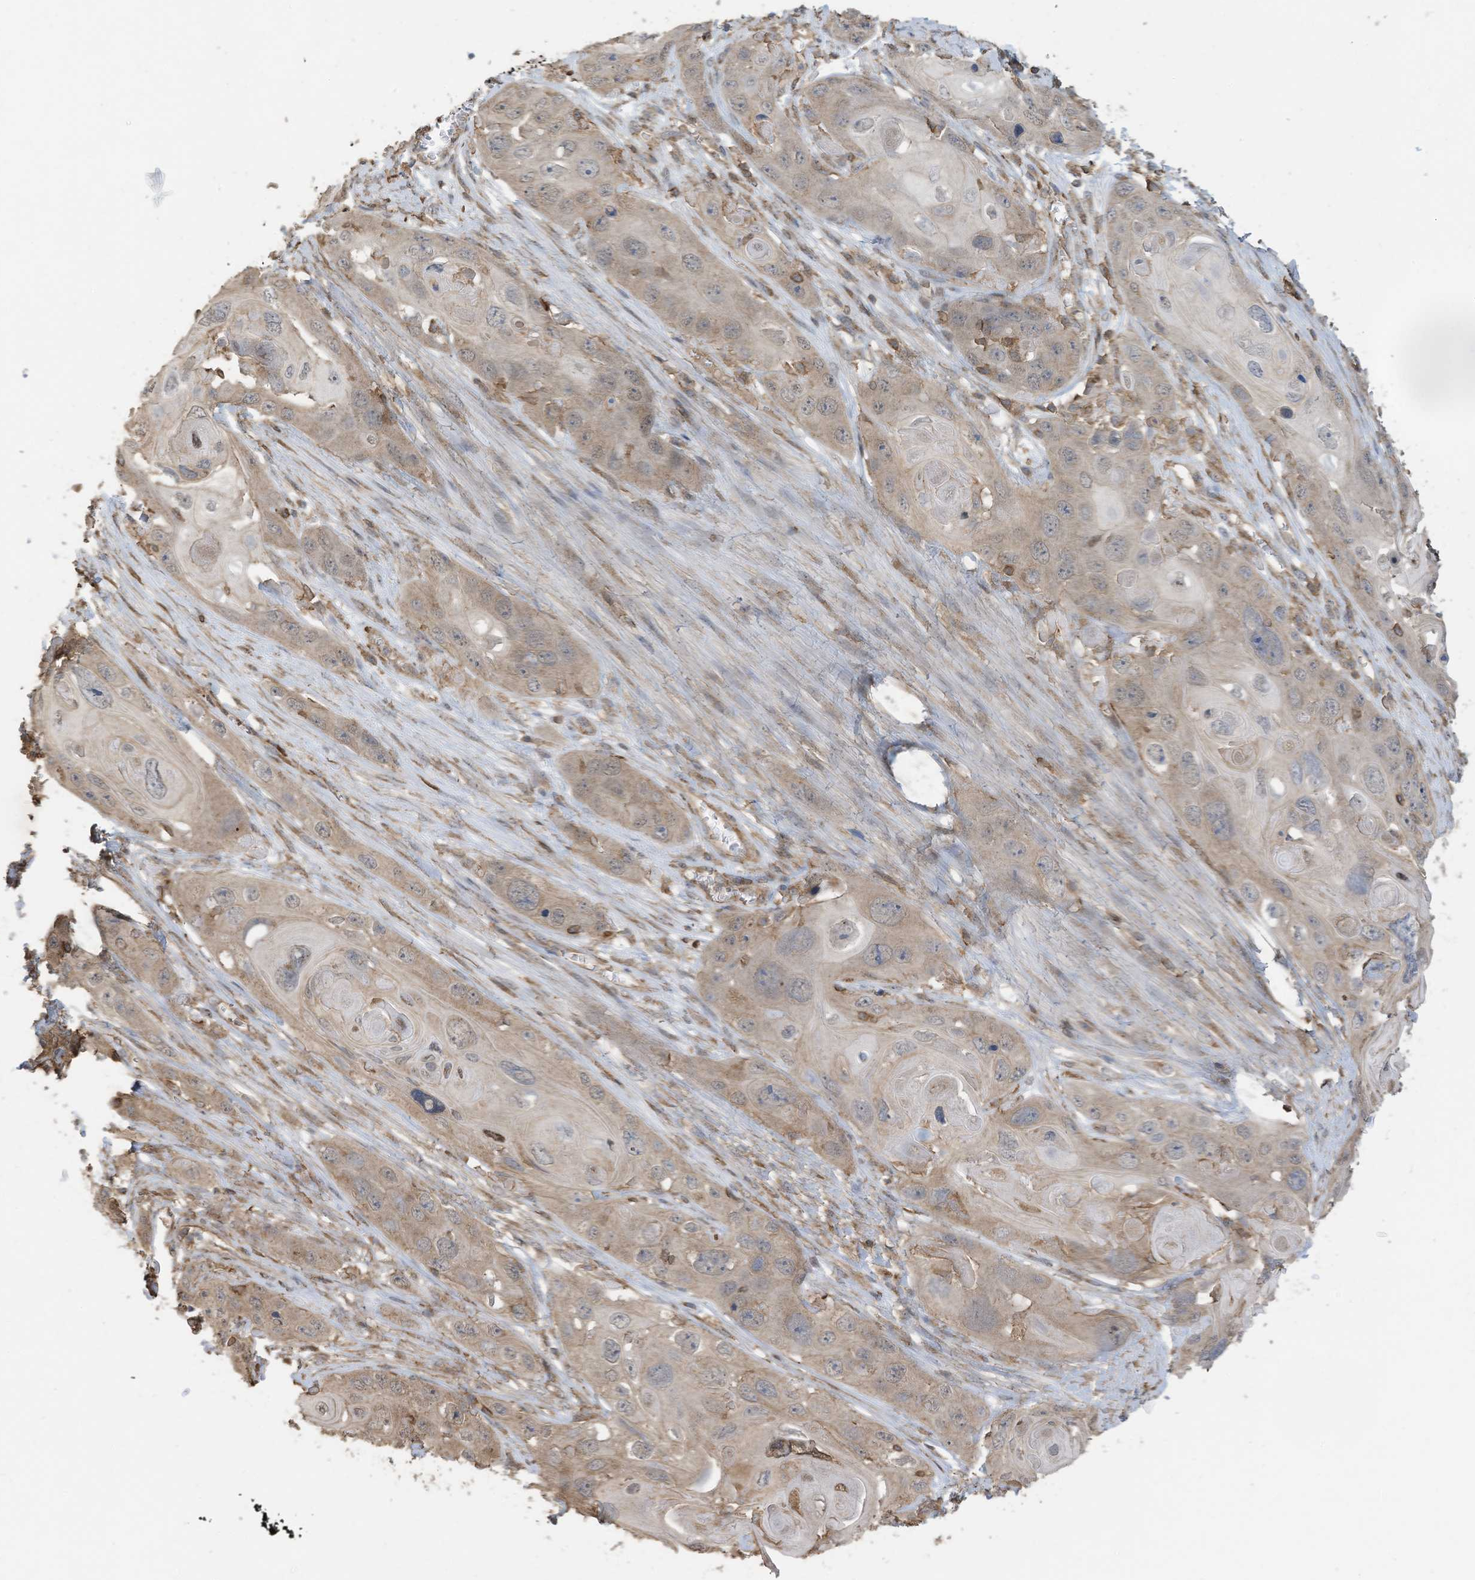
{"staining": {"intensity": "weak", "quantity": "25%-75%", "location": "cytoplasmic/membranous"}, "tissue": "skin cancer", "cell_type": "Tumor cells", "image_type": "cancer", "snomed": [{"axis": "morphology", "description": "Squamous cell carcinoma, NOS"}, {"axis": "topography", "description": "Skin"}], "caption": "Weak cytoplasmic/membranous positivity is present in approximately 25%-75% of tumor cells in skin squamous cell carcinoma.", "gene": "COX10", "patient": {"sex": "male", "age": 55}}